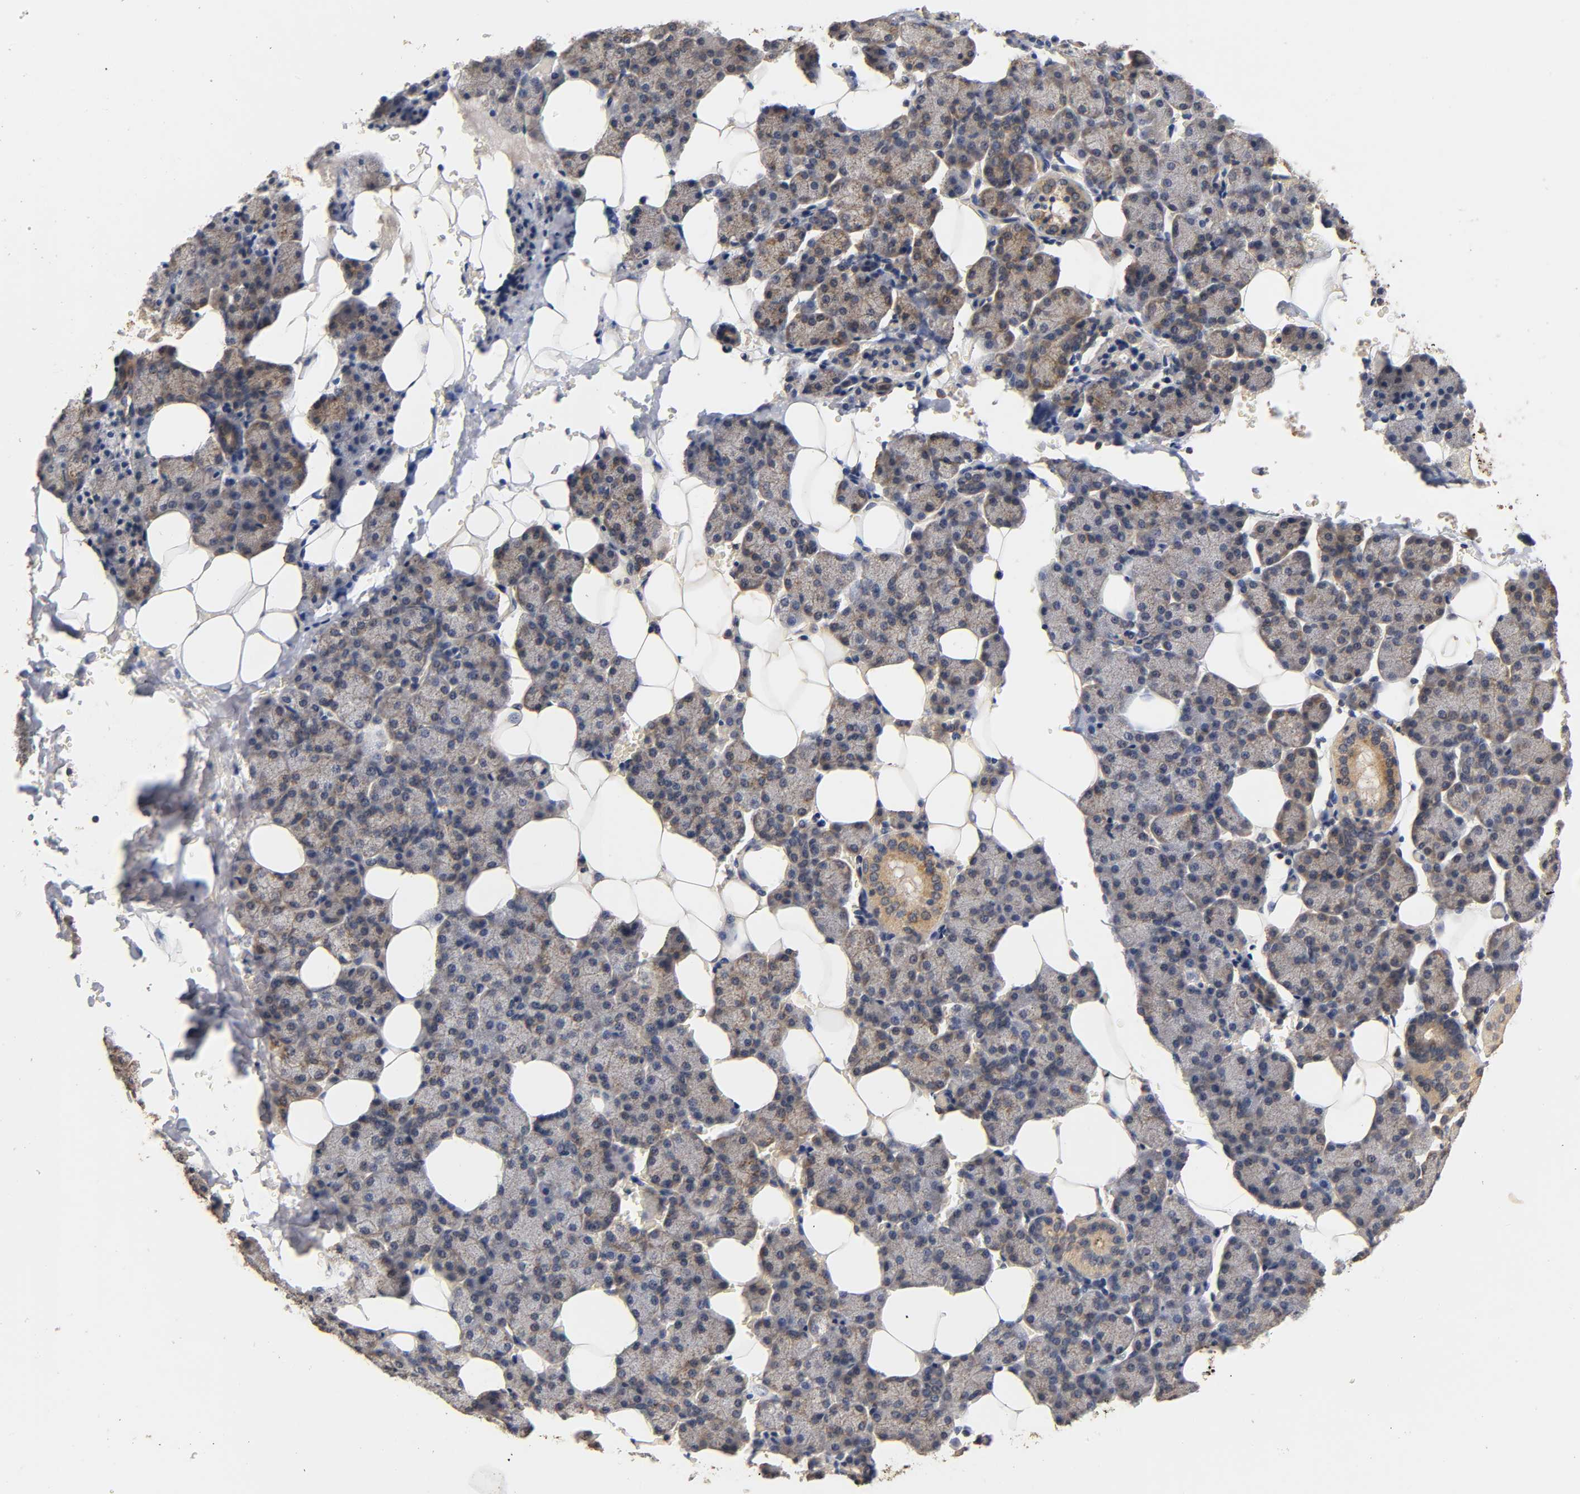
{"staining": {"intensity": "weak", "quantity": "25%-75%", "location": "cytoplasmic/membranous"}, "tissue": "salivary gland", "cell_type": "Glandular cells", "image_type": "normal", "snomed": [{"axis": "morphology", "description": "Normal tissue, NOS"}, {"axis": "topography", "description": "Lymph node"}, {"axis": "topography", "description": "Salivary gland"}], "caption": "Immunohistochemical staining of normal human salivary gland displays low levels of weak cytoplasmic/membranous positivity in approximately 25%-75% of glandular cells. The protein of interest is shown in brown color, while the nuclei are stained blue.", "gene": "SCAP", "patient": {"sex": "male", "age": 8}}